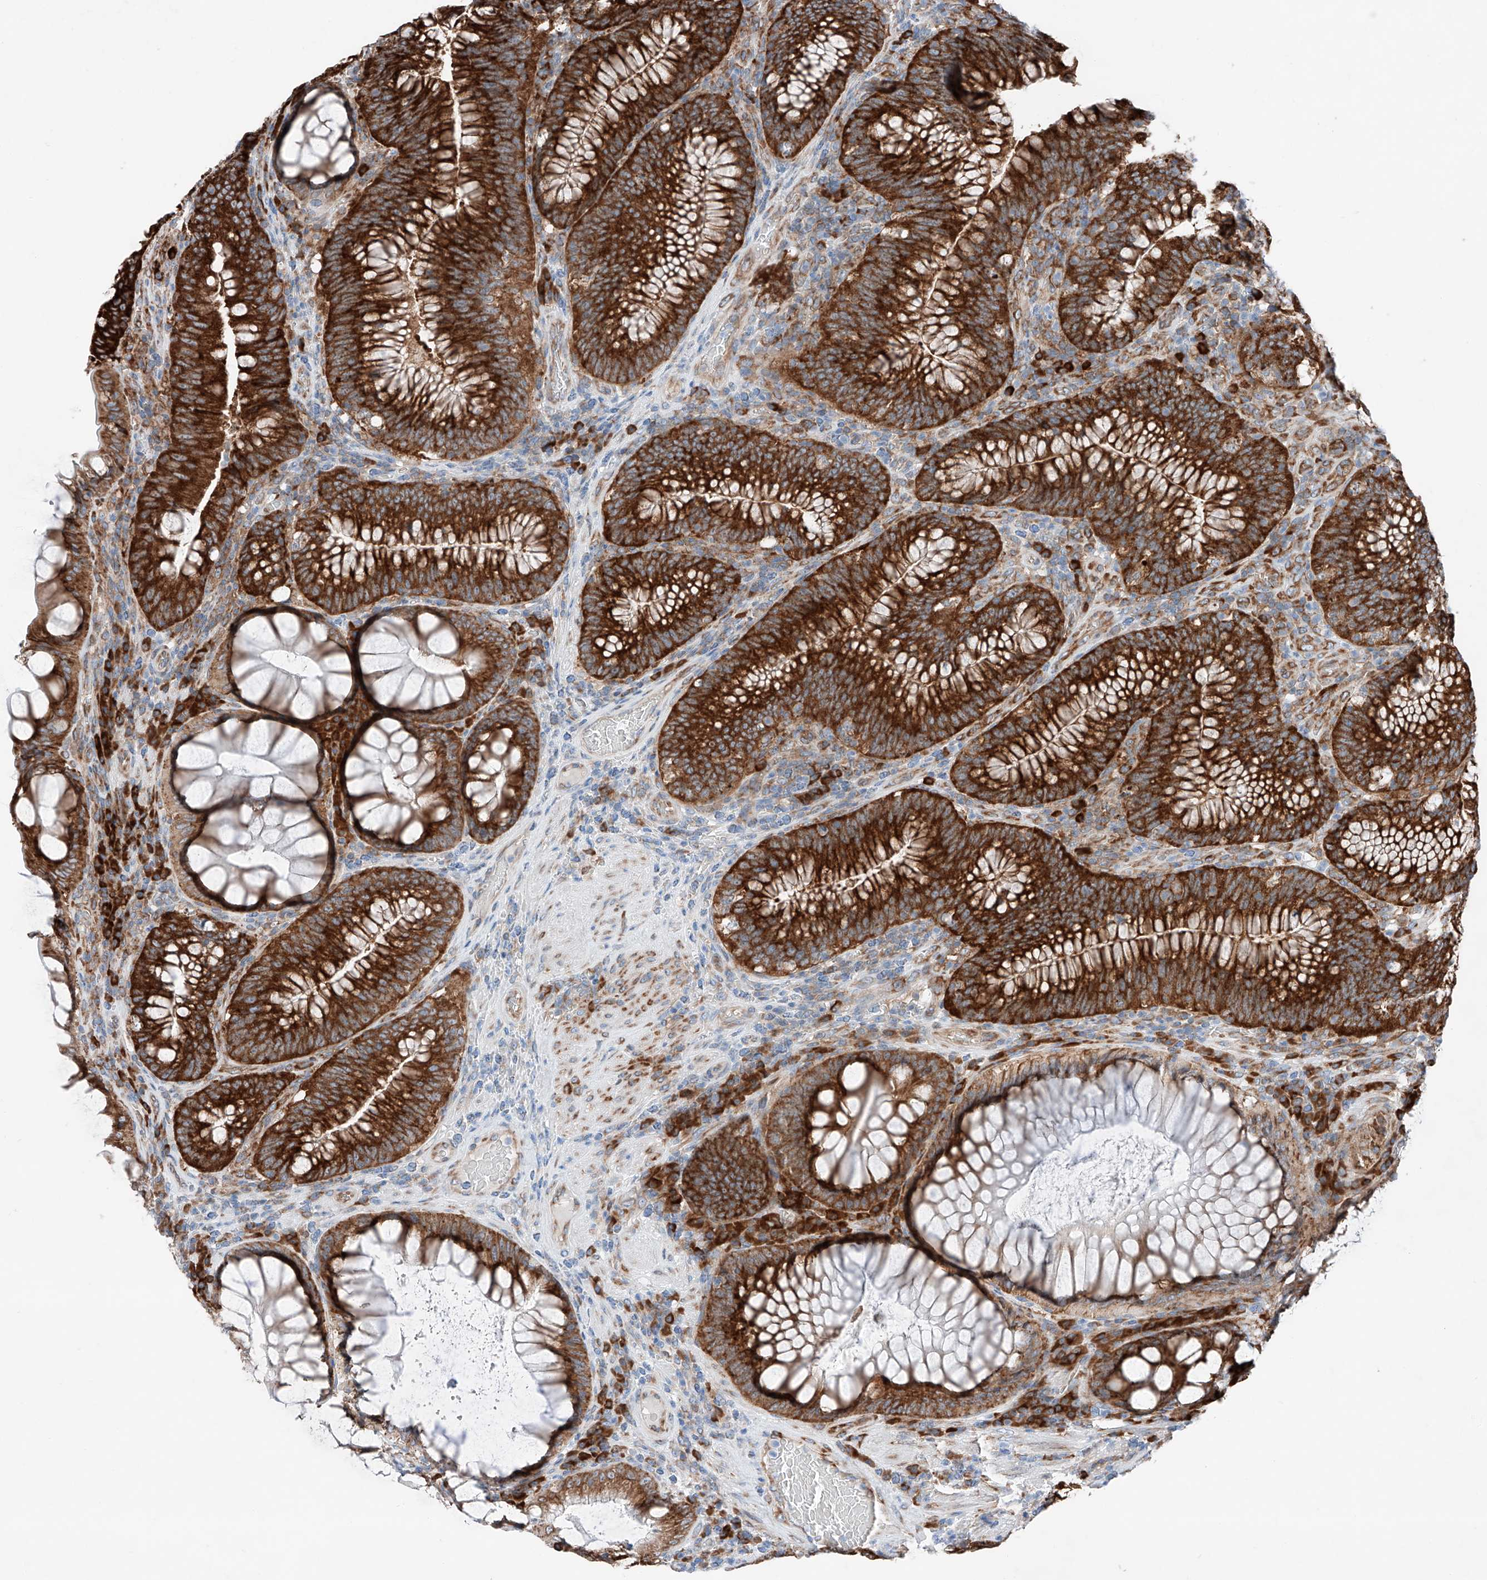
{"staining": {"intensity": "strong", "quantity": ">75%", "location": "cytoplasmic/membranous"}, "tissue": "colorectal cancer", "cell_type": "Tumor cells", "image_type": "cancer", "snomed": [{"axis": "morphology", "description": "Normal tissue, NOS"}, {"axis": "topography", "description": "Colon"}], "caption": "Immunohistochemical staining of human colorectal cancer shows high levels of strong cytoplasmic/membranous protein positivity in approximately >75% of tumor cells.", "gene": "CRELD1", "patient": {"sex": "female", "age": 82}}